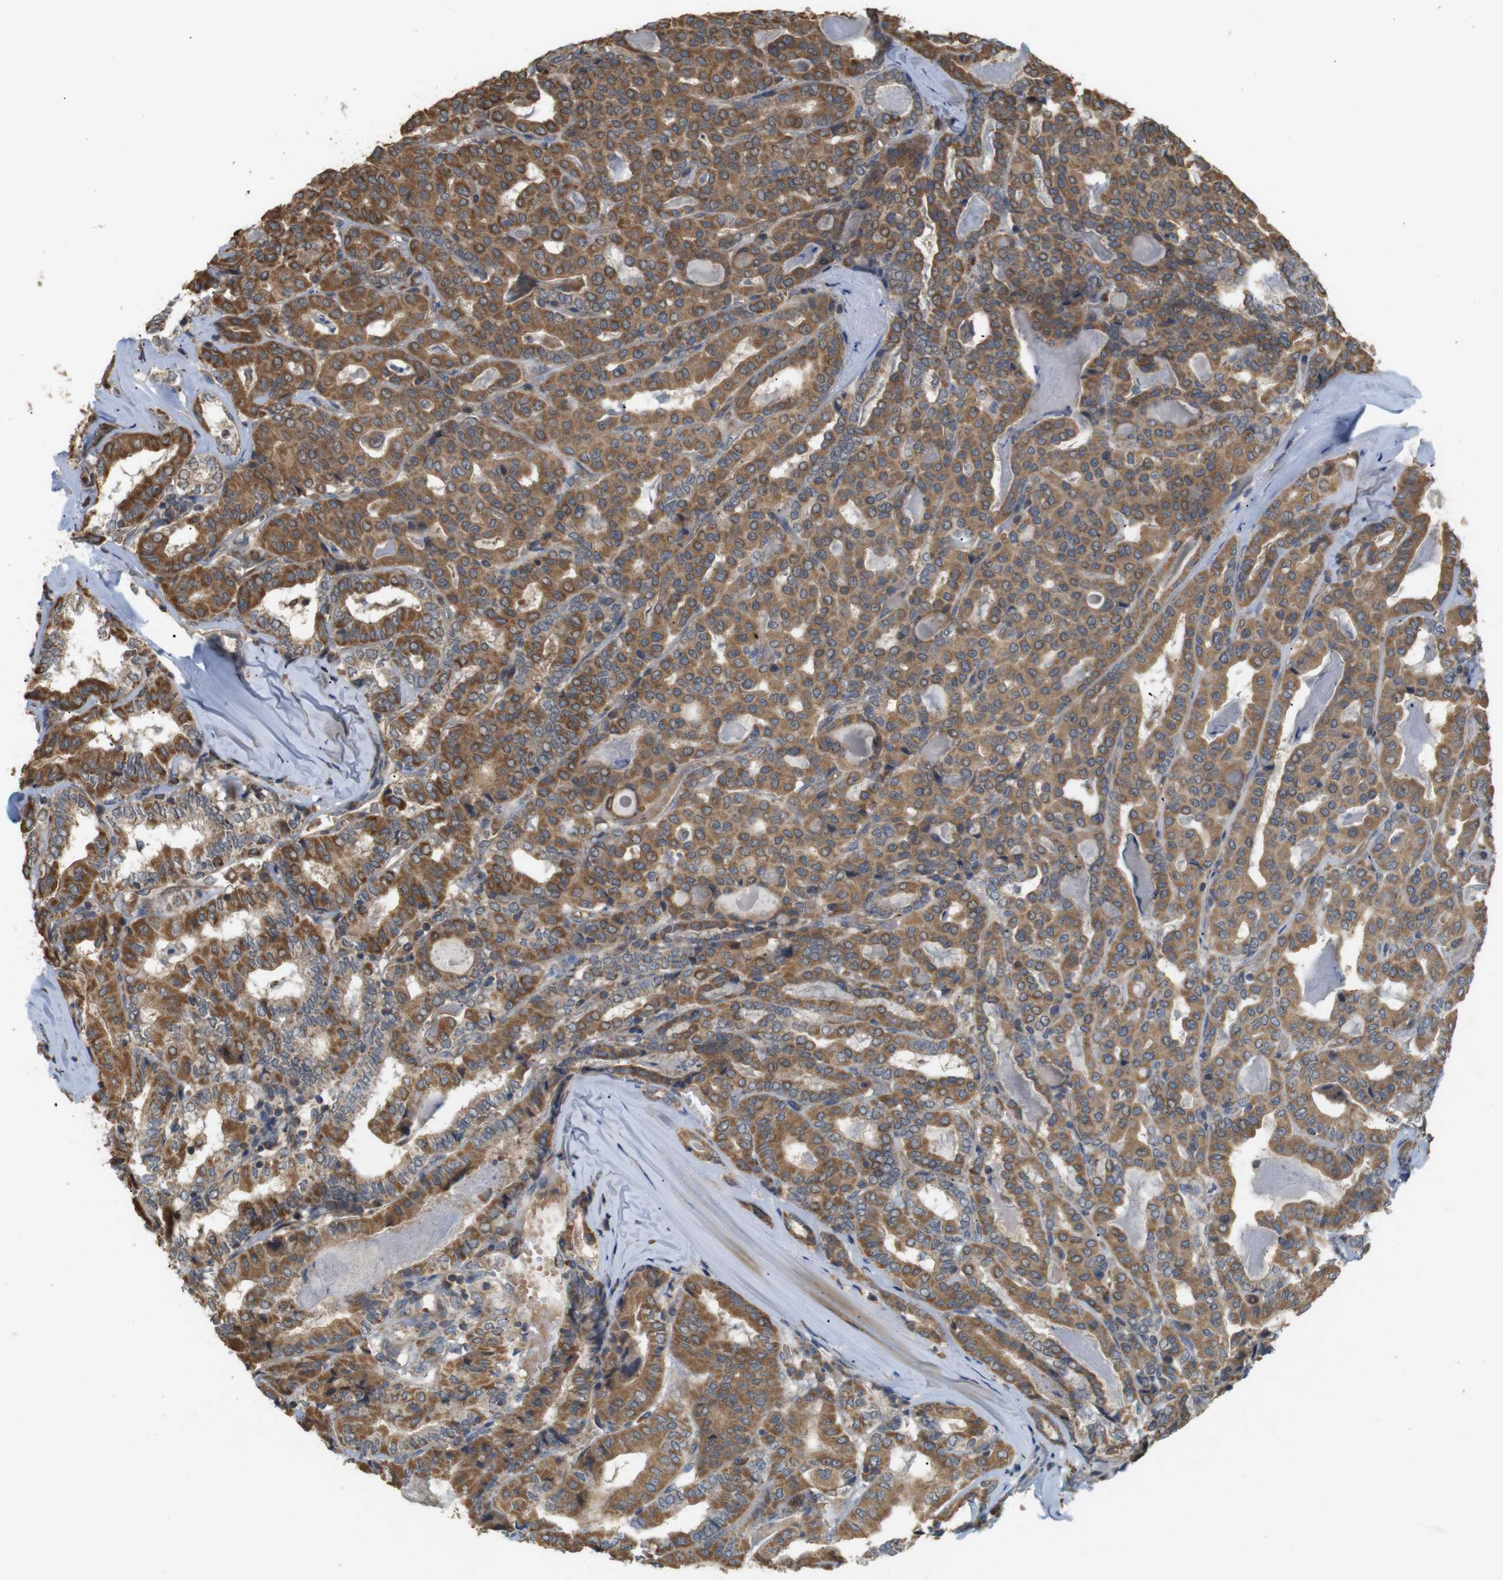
{"staining": {"intensity": "moderate", "quantity": ">75%", "location": "cytoplasmic/membranous"}, "tissue": "thyroid cancer", "cell_type": "Tumor cells", "image_type": "cancer", "snomed": [{"axis": "morphology", "description": "Papillary adenocarcinoma, NOS"}, {"axis": "topography", "description": "Thyroid gland"}], "caption": "Thyroid cancer (papillary adenocarcinoma) was stained to show a protein in brown. There is medium levels of moderate cytoplasmic/membranous expression in about >75% of tumor cells. (DAB (3,3'-diaminobenzidine) IHC, brown staining for protein, blue staining for nuclei).", "gene": "KSR1", "patient": {"sex": "female", "age": 42}}